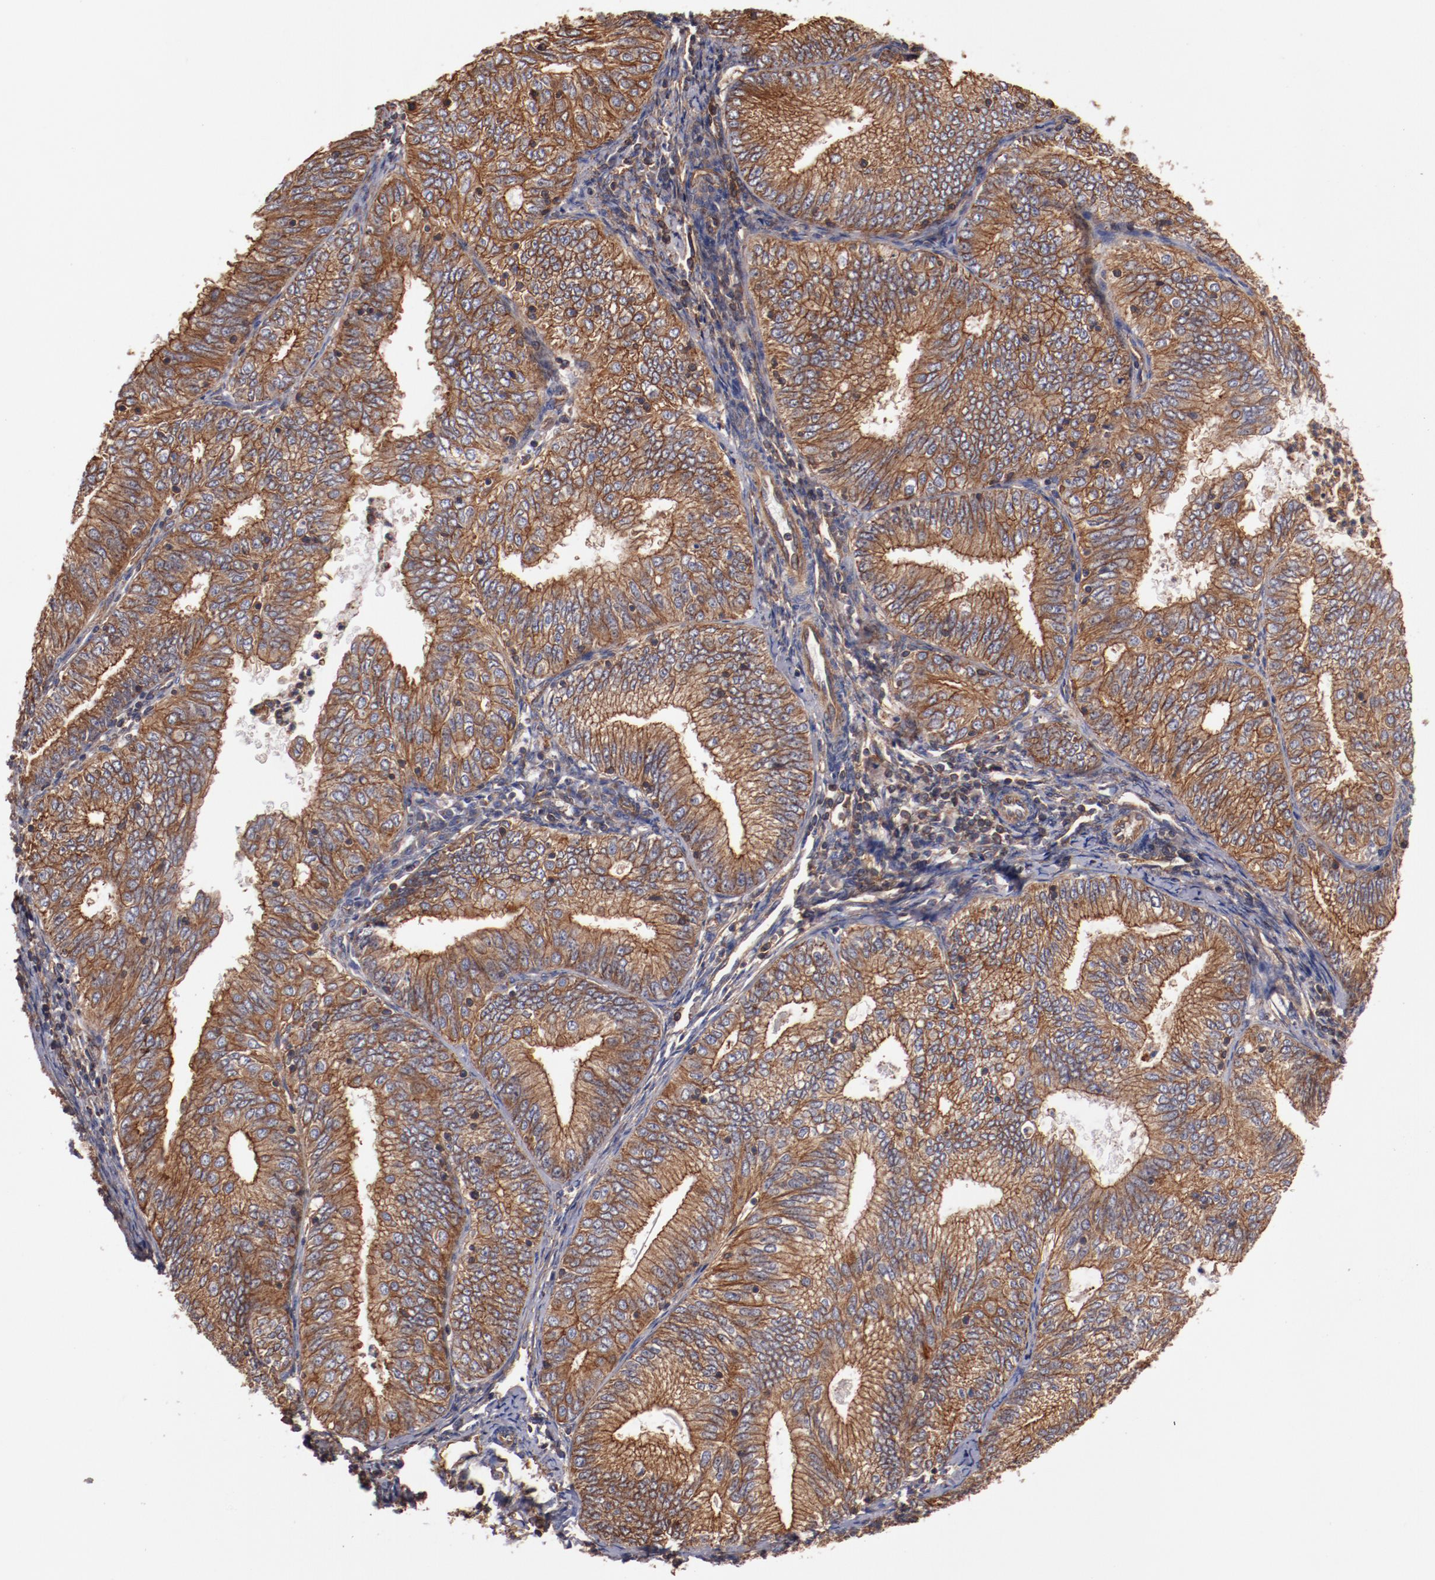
{"staining": {"intensity": "strong", "quantity": ">75%", "location": "cytoplasmic/membranous"}, "tissue": "endometrial cancer", "cell_type": "Tumor cells", "image_type": "cancer", "snomed": [{"axis": "morphology", "description": "Adenocarcinoma, NOS"}, {"axis": "topography", "description": "Endometrium"}], "caption": "Brown immunohistochemical staining in human endometrial cancer (adenocarcinoma) reveals strong cytoplasmic/membranous positivity in approximately >75% of tumor cells.", "gene": "TMOD3", "patient": {"sex": "female", "age": 69}}